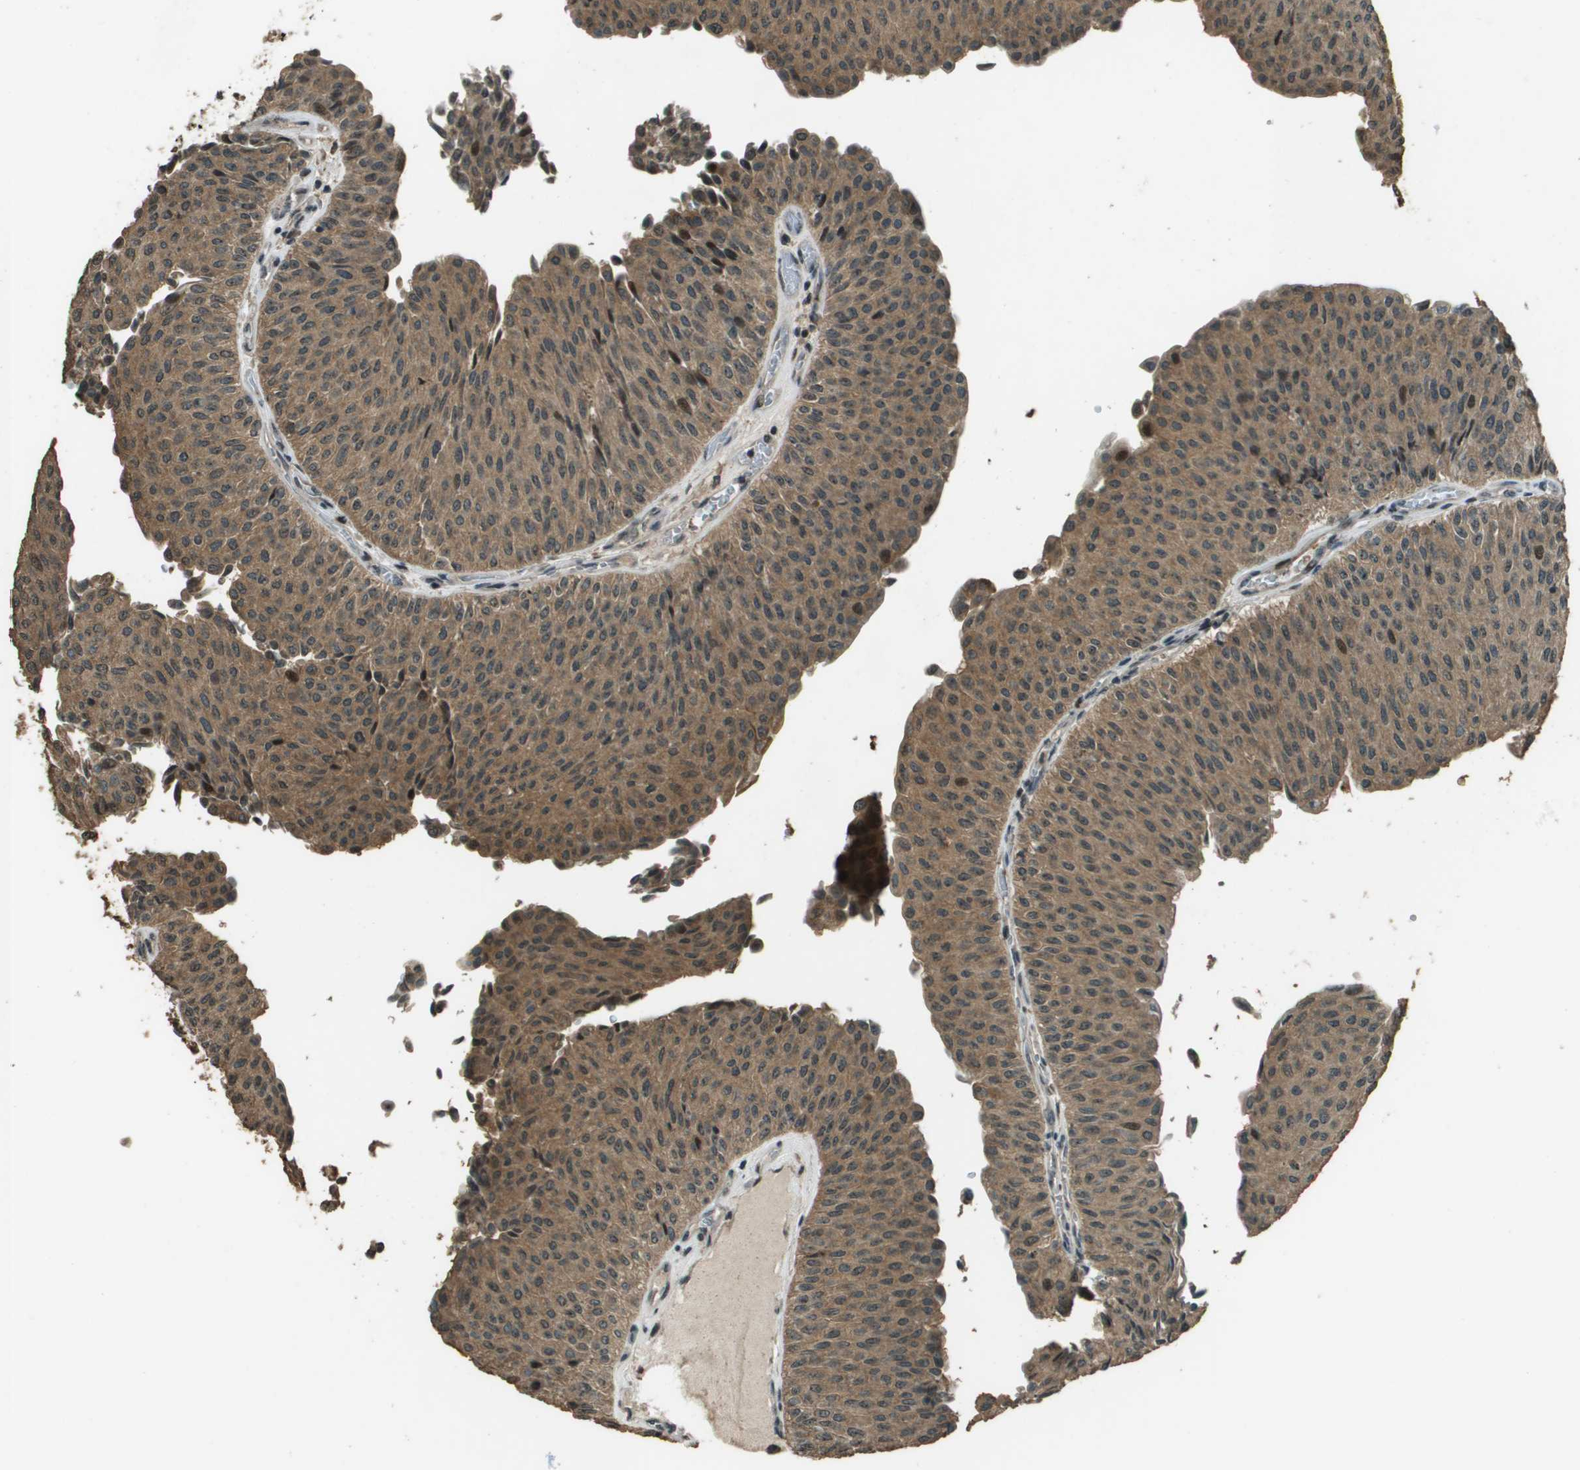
{"staining": {"intensity": "moderate", "quantity": ">75%", "location": "cytoplasmic/membranous"}, "tissue": "urothelial cancer", "cell_type": "Tumor cells", "image_type": "cancer", "snomed": [{"axis": "morphology", "description": "Urothelial carcinoma, Low grade"}, {"axis": "topography", "description": "Urinary bladder"}], "caption": "A medium amount of moderate cytoplasmic/membranous expression is identified in approximately >75% of tumor cells in low-grade urothelial carcinoma tissue.", "gene": "SDC3", "patient": {"sex": "male", "age": 78}}